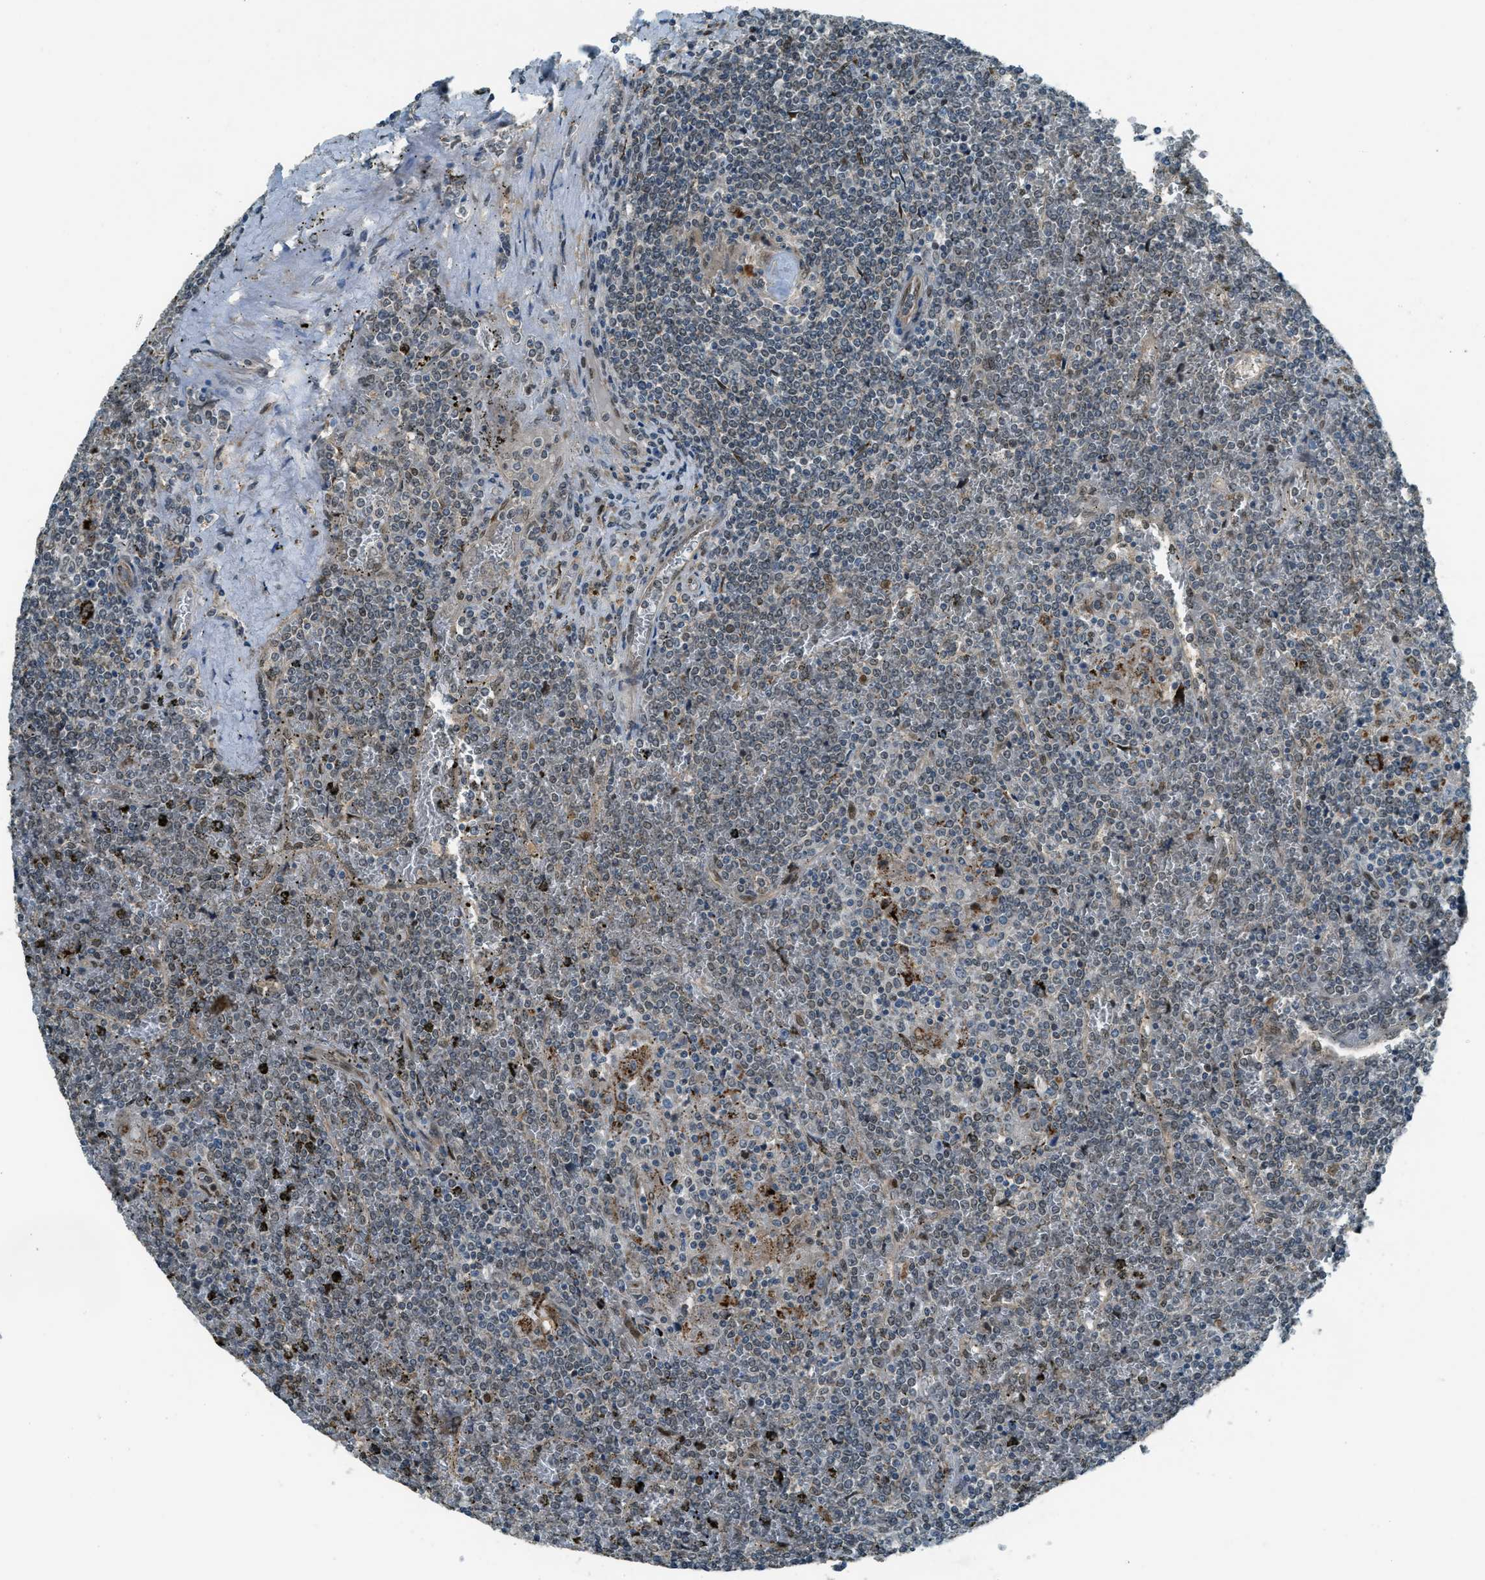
{"staining": {"intensity": "weak", "quantity": "<25%", "location": "cytoplasmic/membranous"}, "tissue": "lymphoma", "cell_type": "Tumor cells", "image_type": "cancer", "snomed": [{"axis": "morphology", "description": "Malignant lymphoma, non-Hodgkin's type, Low grade"}, {"axis": "topography", "description": "Spleen"}], "caption": "Immunohistochemistry photomicrograph of neoplastic tissue: human malignant lymphoma, non-Hodgkin's type (low-grade) stained with DAB demonstrates no significant protein staining in tumor cells.", "gene": "NPEPL1", "patient": {"sex": "female", "age": 19}}